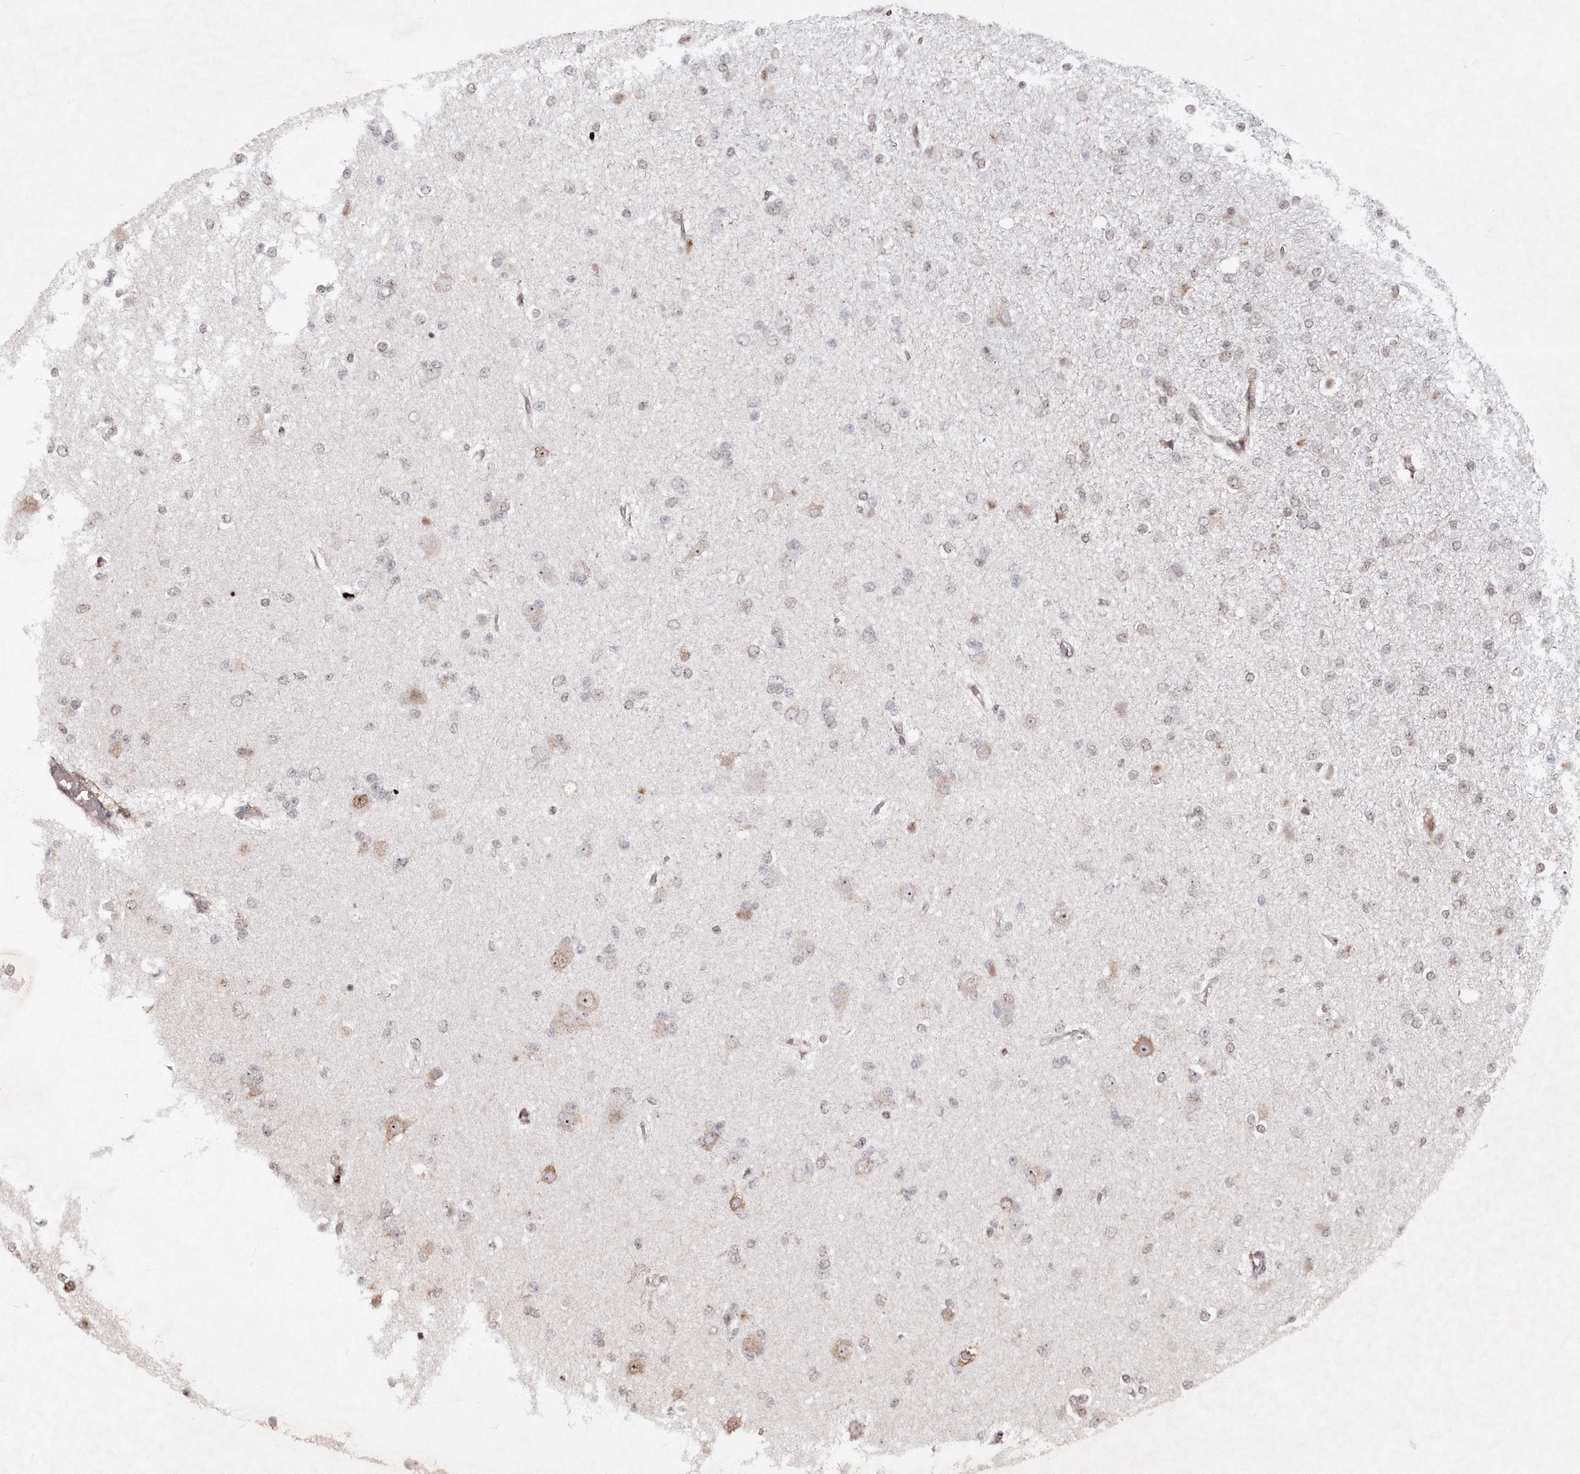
{"staining": {"intensity": "weak", "quantity": "<25%", "location": "cytoplasmic/membranous"}, "tissue": "glioma", "cell_type": "Tumor cells", "image_type": "cancer", "snomed": [{"axis": "morphology", "description": "Glioma, malignant, Low grade"}, {"axis": "topography", "description": "Brain"}], "caption": "DAB (3,3'-diaminobenzidine) immunohistochemical staining of glioma reveals no significant positivity in tumor cells. The staining is performed using DAB (3,3'-diaminobenzidine) brown chromogen with nuclei counter-stained in using hematoxylin.", "gene": "SOWAHB", "patient": {"sex": "female", "age": 22}}